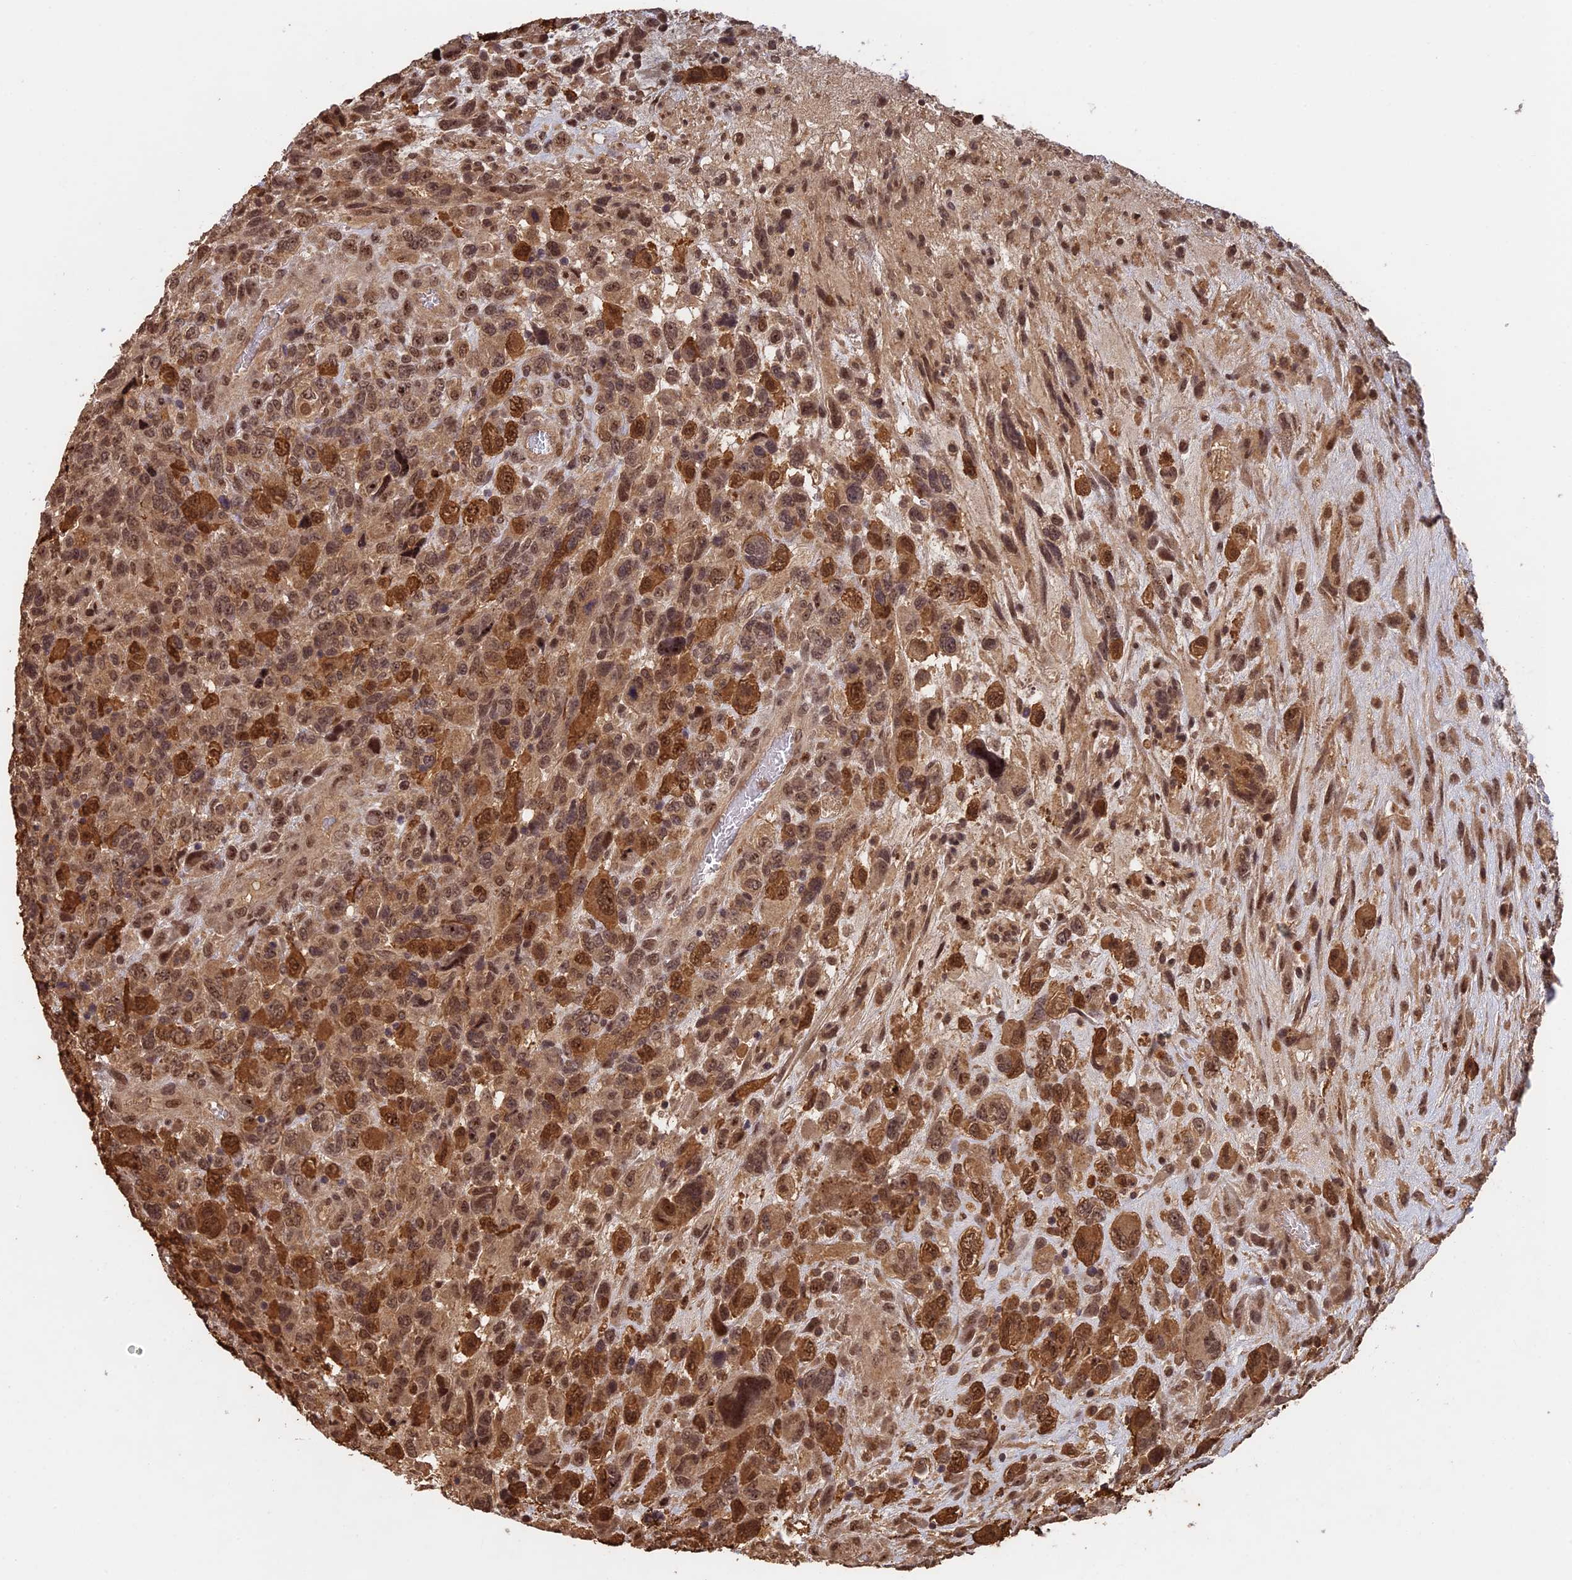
{"staining": {"intensity": "moderate", "quantity": ">75%", "location": "cytoplasmic/membranous,nuclear"}, "tissue": "glioma", "cell_type": "Tumor cells", "image_type": "cancer", "snomed": [{"axis": "morphology", "description": "Glioma, malignant, High grade"}, {"axis": "topography", "description": "Brain"}], "caption": "Brown immunohistochemical staining in glioma reveals moderate cytoplasmic/membranous and nuclear staining in approximately >75% of tumor cells. (DAB IHC, brown staining for protein, blue staining for nuclei).", "gene": "OSBPL1A", "patient": {"sex": "male", "age": 61}}